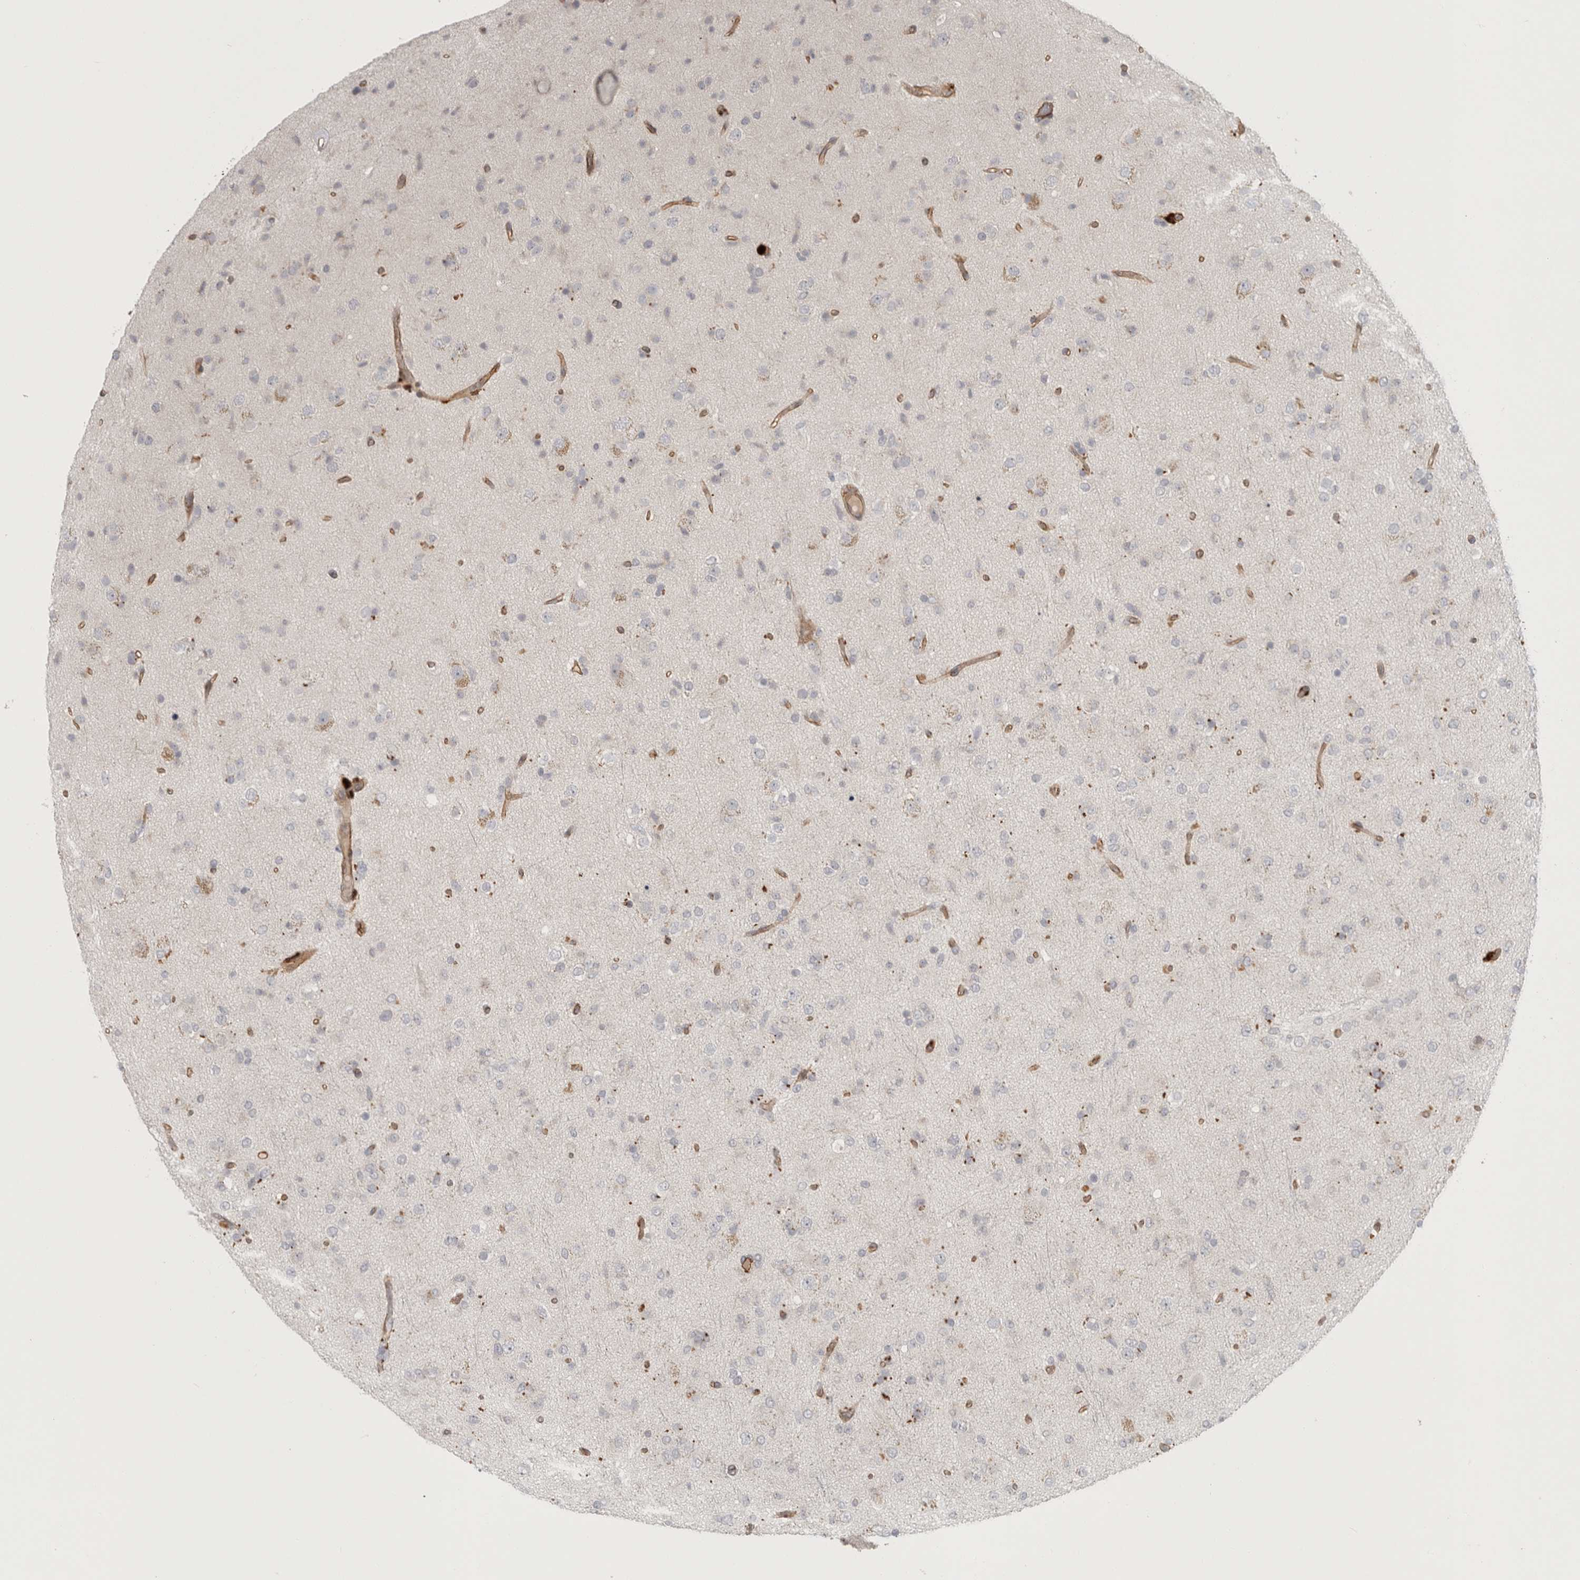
{"staining": {"intensity": "negative", "quantity": "none", "location": "none"}, "tissue": "glioma", "cell_type": "Tumor cells", "image_type": "cancer", "snomed": [{"axis": "morphology", "description": "Glioma, malignant, Low grade"}, {"axis": "topography", "description": "Brain"}], "caption": "This is a histopathology image of immunohistochemistry (IHC) staining of glioma, which shows no positivity in tumor cells.", "gene": "LONRF1", "patient": {"sex": "male", "age": 65}}